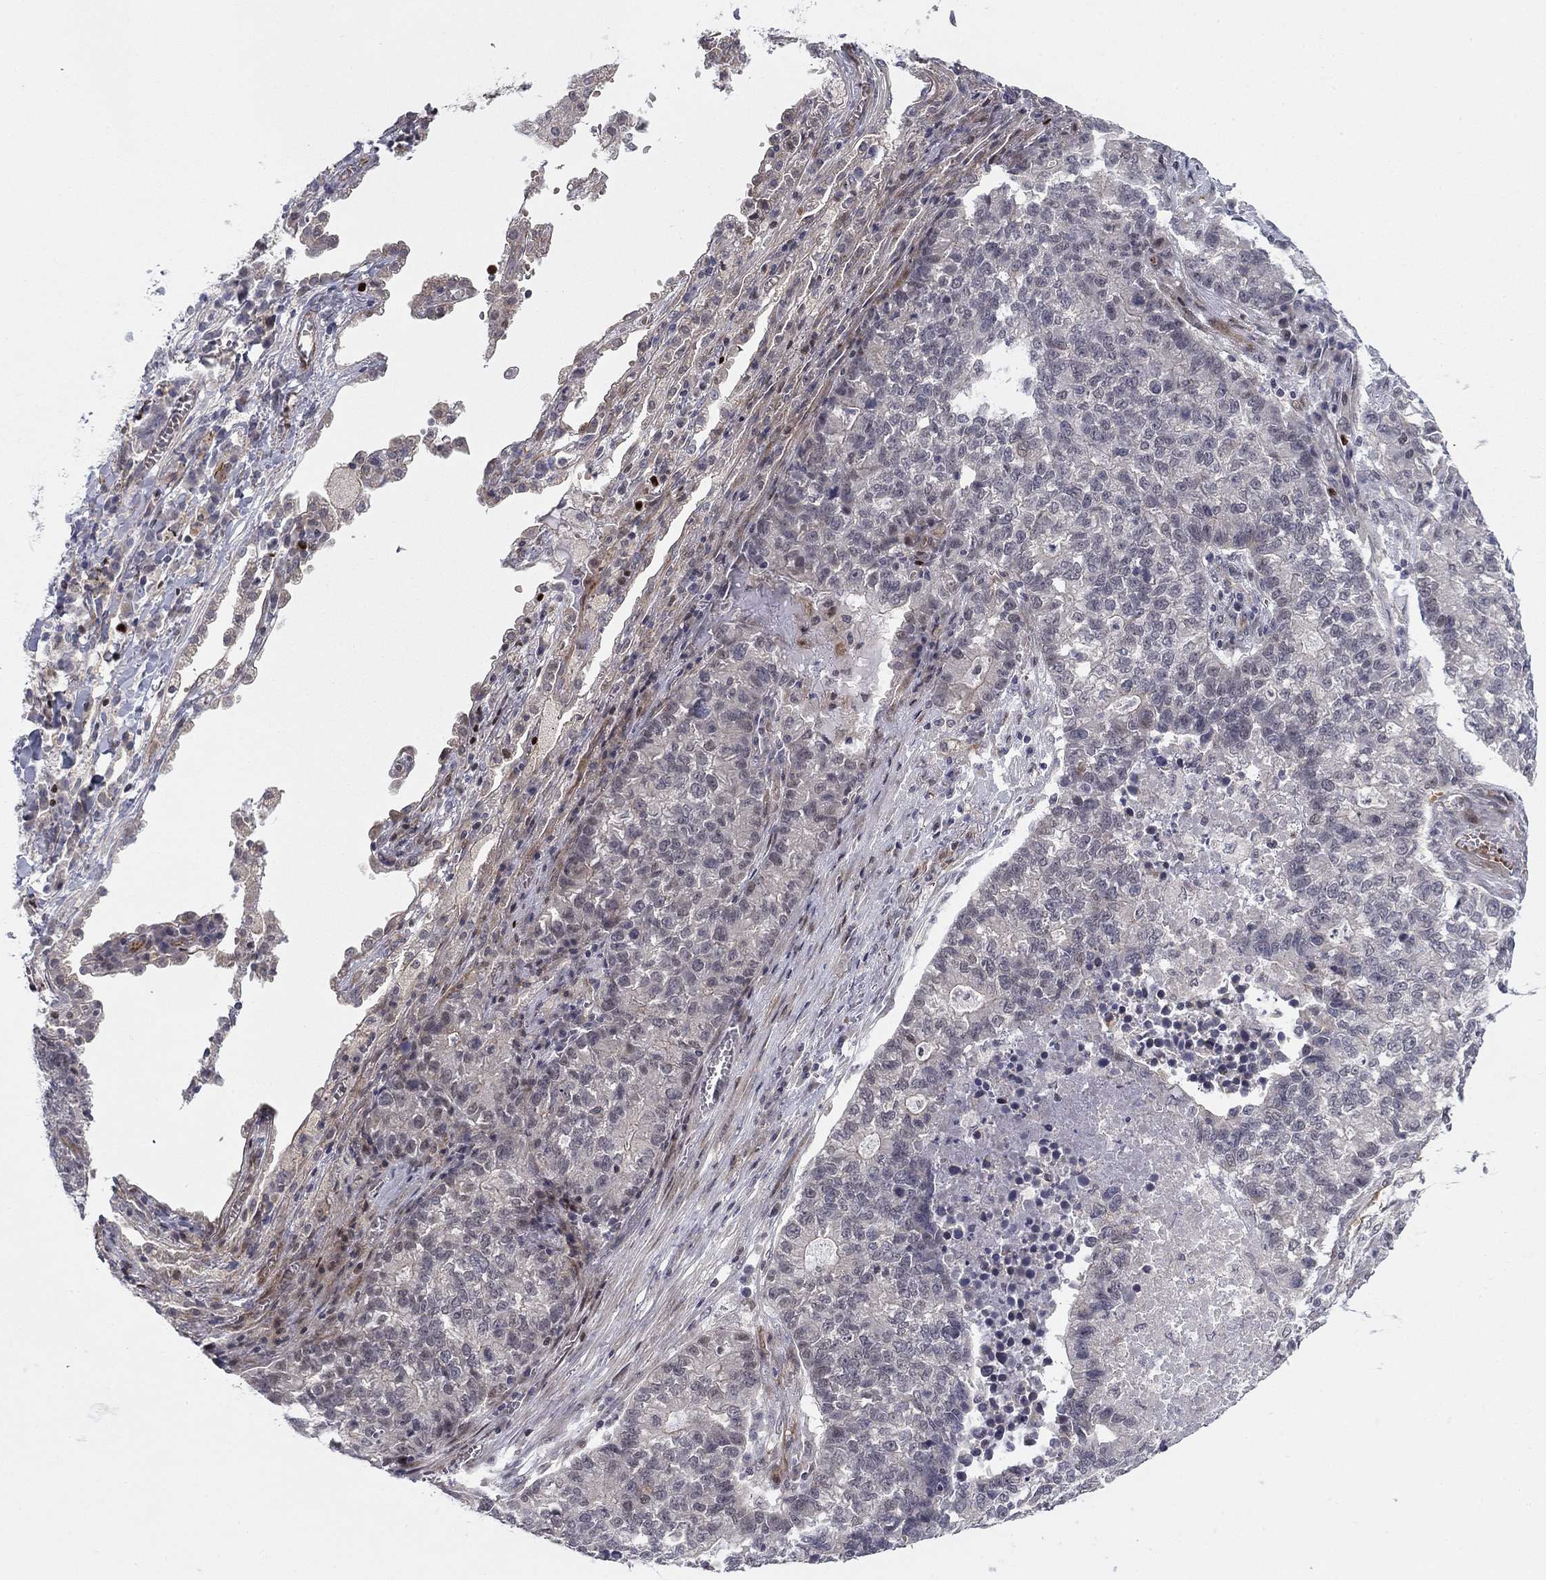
{"staining": {"intensity": "negative", "quantity": "none", "location": "none"}, "tissue": "lung cancer", "cell_type": "Tumor cells", "image_type": "cancer", "snomed": [{"axis": "morphology", "description": "Adenocarcinoma, NOS"}, {"axis": "topography", "description": "Lung"}], "caption": "A high-resolution micrograph shows immunohistochemistry (IHC) staining of adenocarcinoma (lung), which demonstrates no significant positivity in tumor cells.", "gene": "BCL11A", "patient": {"sex": "male", "age": 57}}